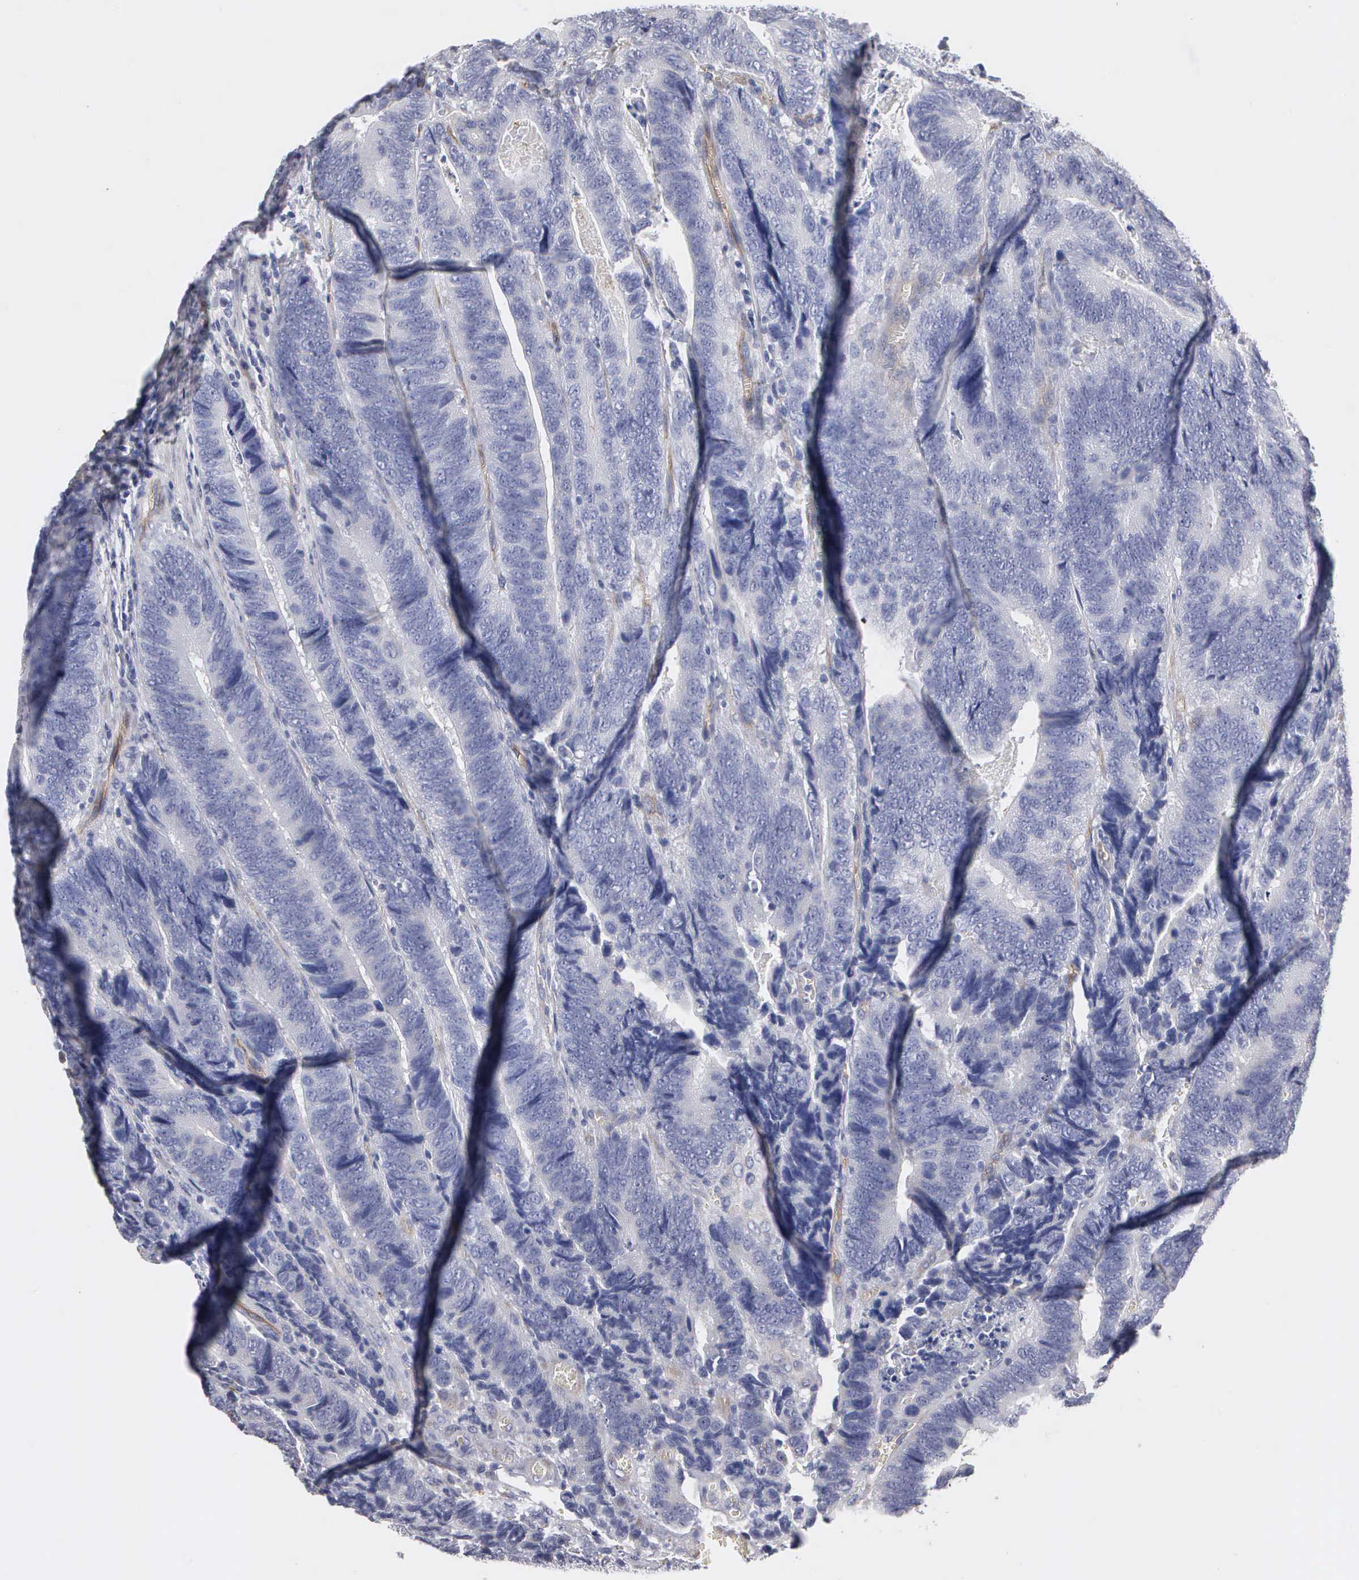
{"staining": {"intensity": "weak", "quantity": "<25%", "location": "cytoplasmic/membranous"}, "tissue": "colorectal cancer", "cell_type": "Tumor cells", "image_type": "cancer", "snomed": [{"axis": "morphology", "description": "Adenocarcinoma, NOS"}, {"axis": "topography", "description": "Colon"}], "caption": "This is a micrograph of immunohistochemistry (IHC) staining of colorectal cancer (adenocarcinoma), which shows no positivity in tumor cells.", "gene": "RDX", "patient": {"sex": "male", "age": 72}}